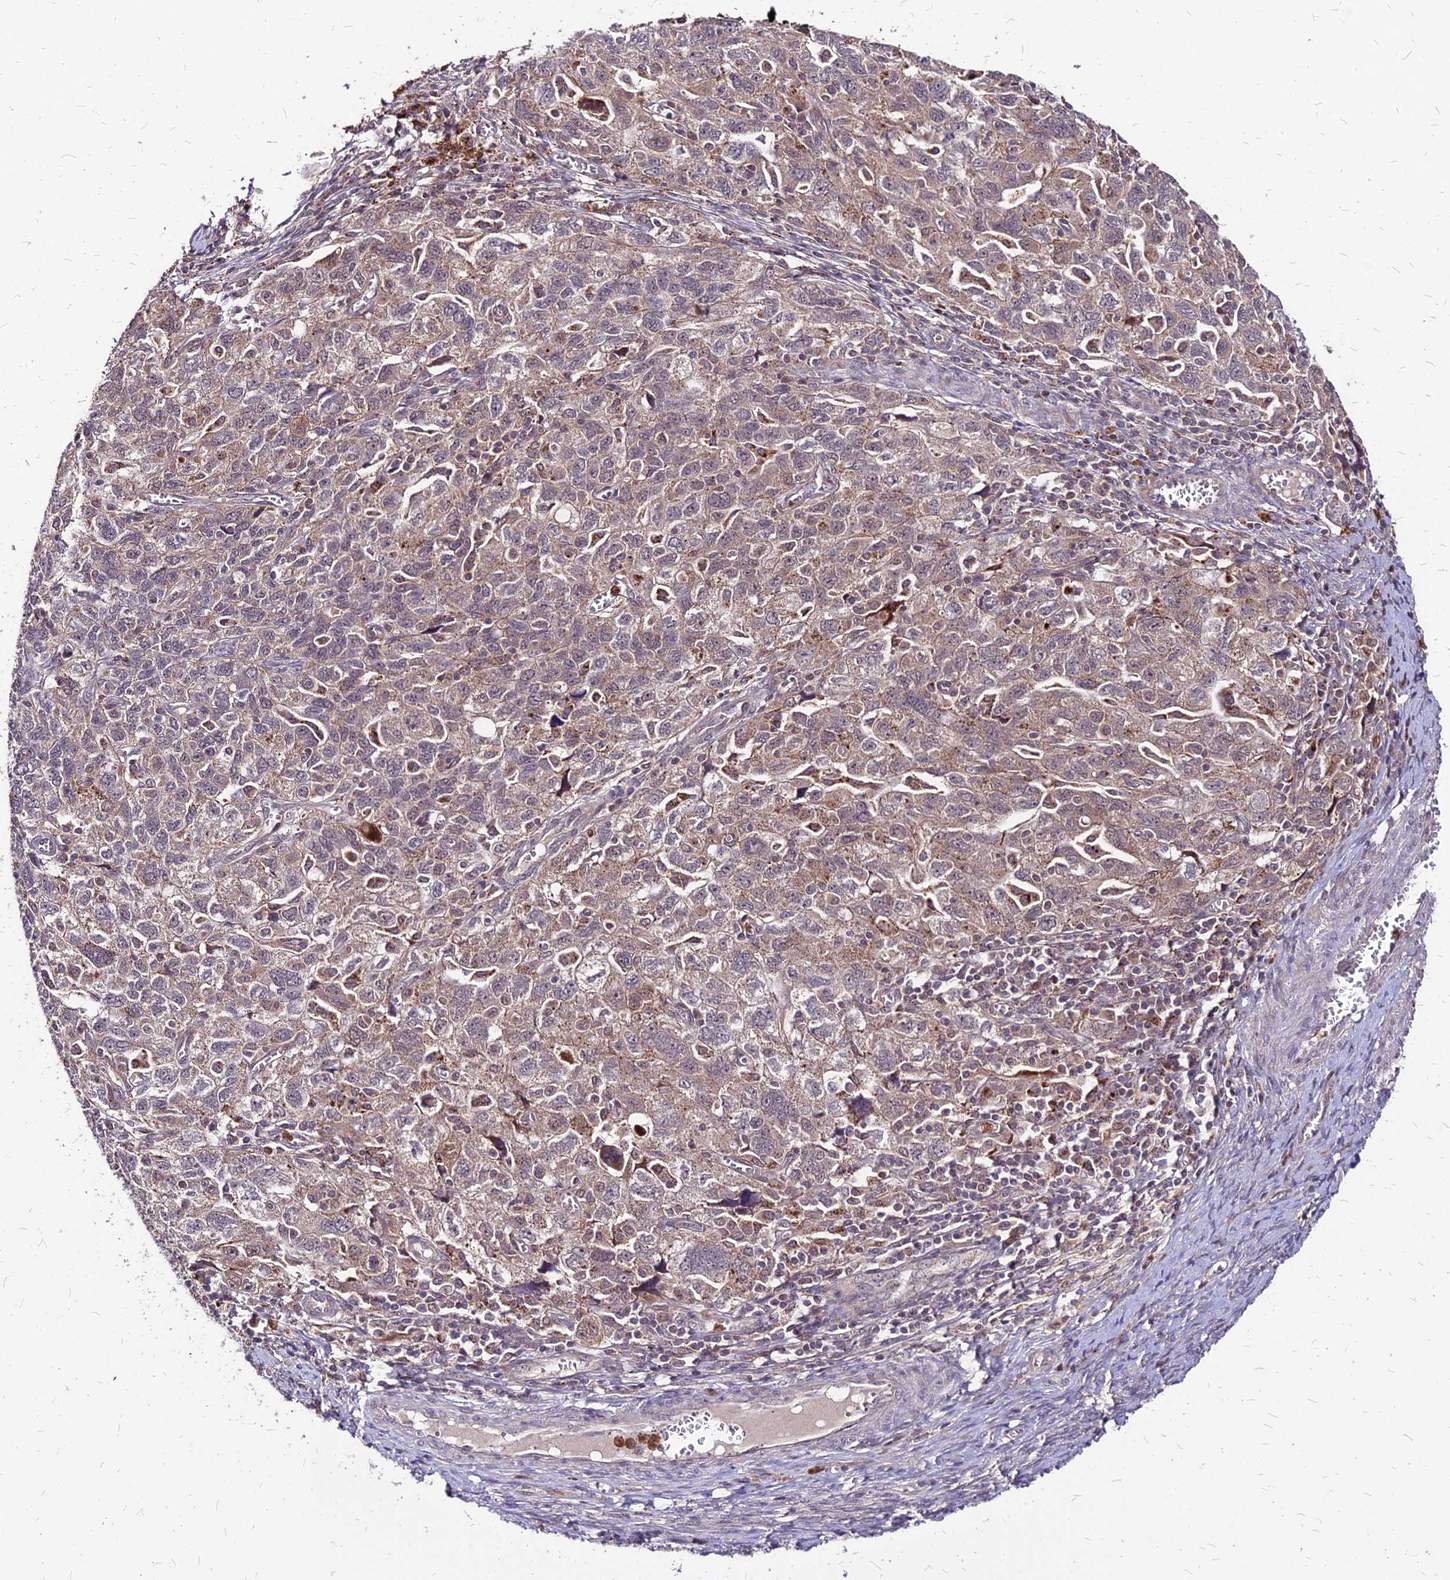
{"staining": {"intensity": "weak", "quantity": "25%-75%", "location": "cytoplasmic/membranous"}, "tissue": "ovarian cancer", "cell_type": "Tumor cells", "image_type": "cancer", "snomed": [{"axis": "morphology", "description": "Carcinoma, NOS"}, {"axis": "morphology", "description": "Cystadenocarcinoma, serous, NOS"}, {"axis": "topography", "description": "Ovary"}], "caption": "High-power microscopy captured an immunohistochemistry (IHC) histopathology image of serous cystadenocarcinoma (ovarian), revealing weak cytoplasmic/membranous staining in approximately 25%-75% of tumor cells. Nuclei are stained in blue.", "gene": "APBA3", "patient": {"sex": "female", "age": 69}}